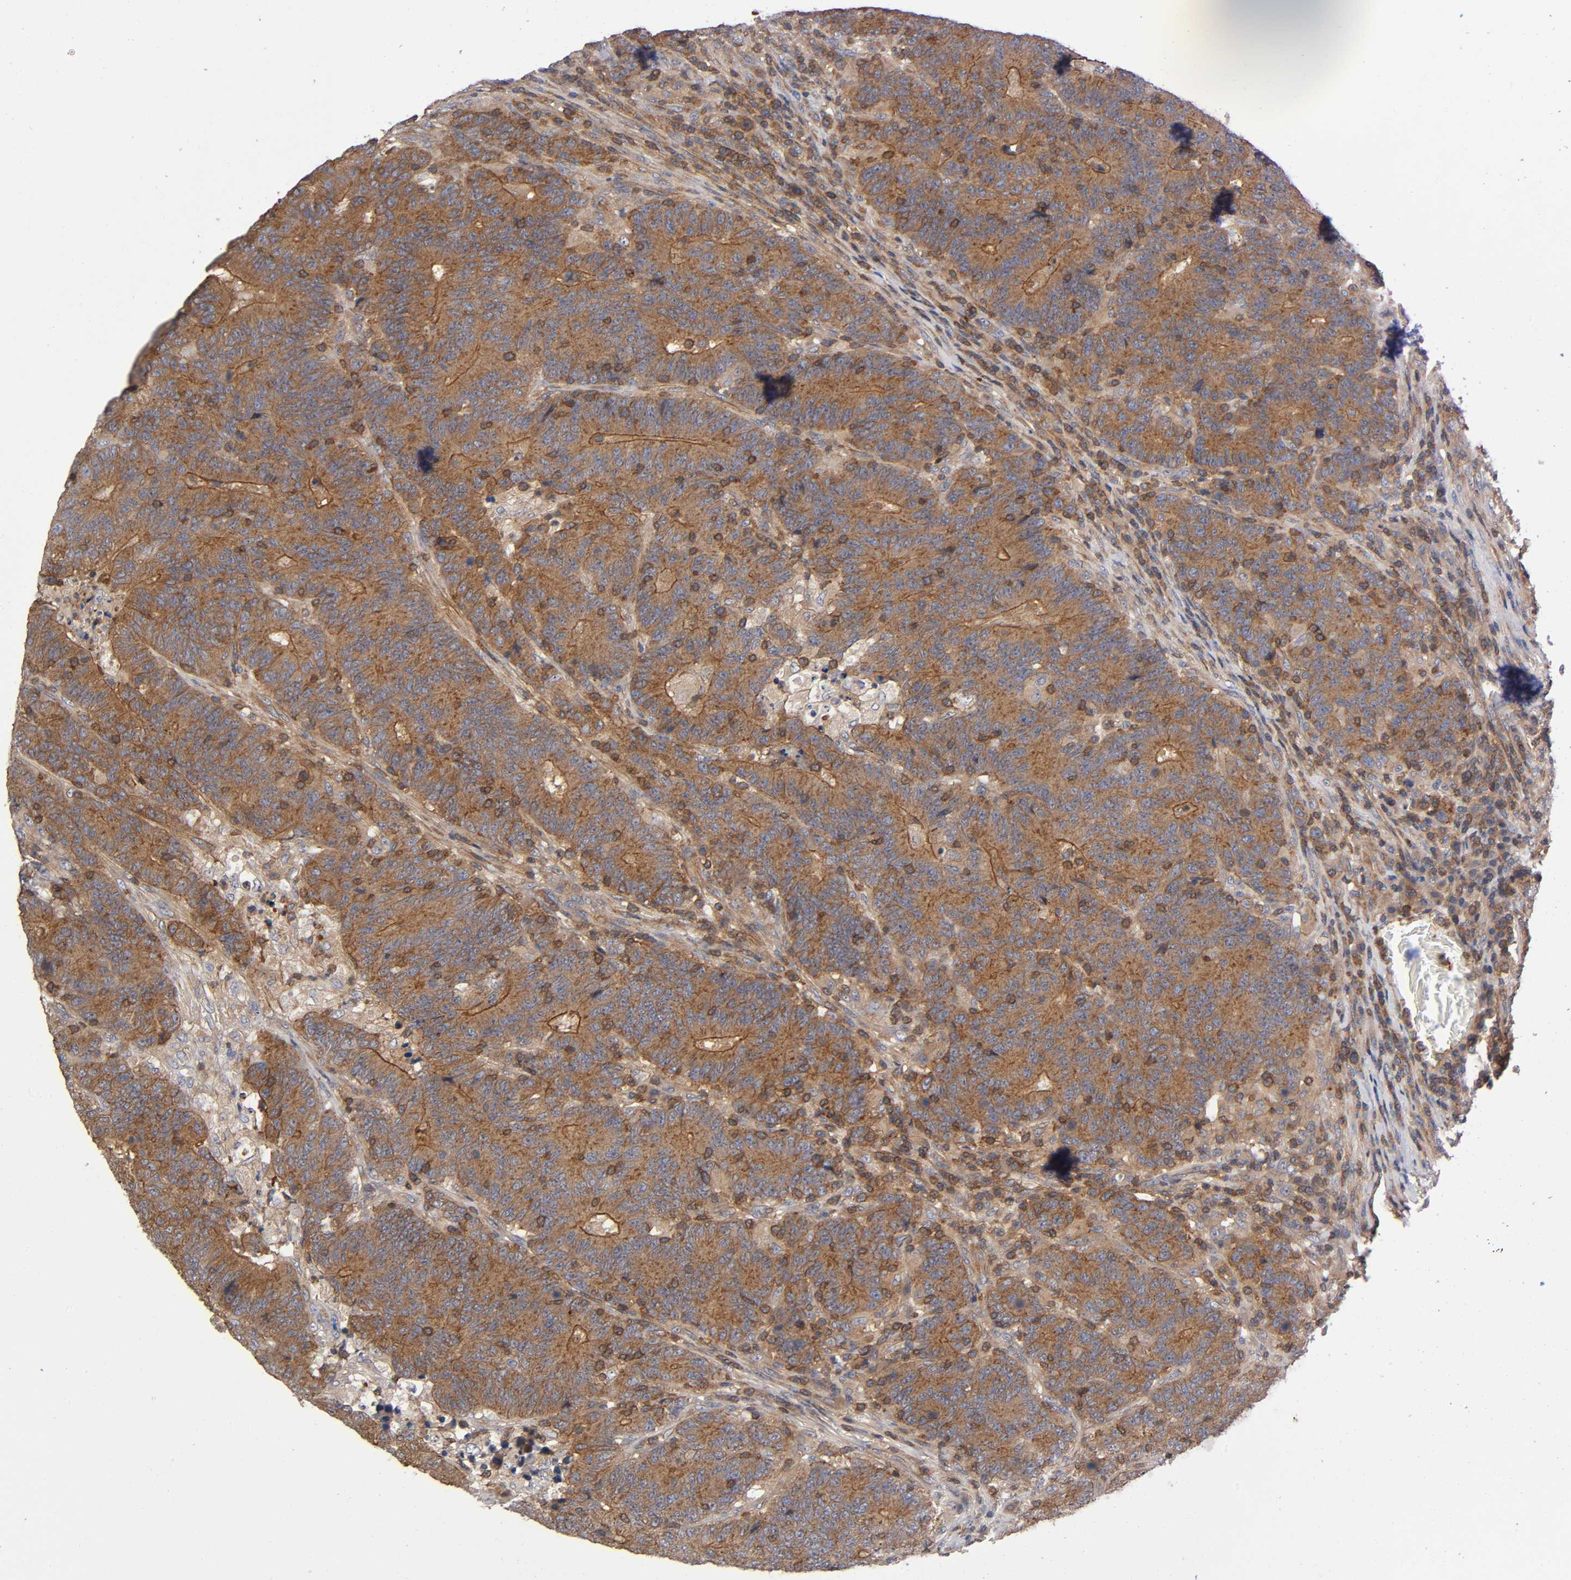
{"staining": {"intensity": "strong", "quantity": ">75%", "location": "cytoplasmic/membranous"}, "tissue": "colorectal cancer", "cell_type": "Tumor cells", "image_type": "cancer", "snomed": [{"axis": "morphology", "description": "Normal tissue, NOS"}, {"axis": "morphology", "description": "Adenocarcinoma, NOS"}, {"axis": "topography", "description": "Colon"}], "caption": "A brown stain highlights strong cytoplasmic/membranous expression of a protein in human colorectal cancer (adenocarcinoma) tumor cells.", "gene": "LAMTOR2", "patient": {"sex": "female", "age": 75}}